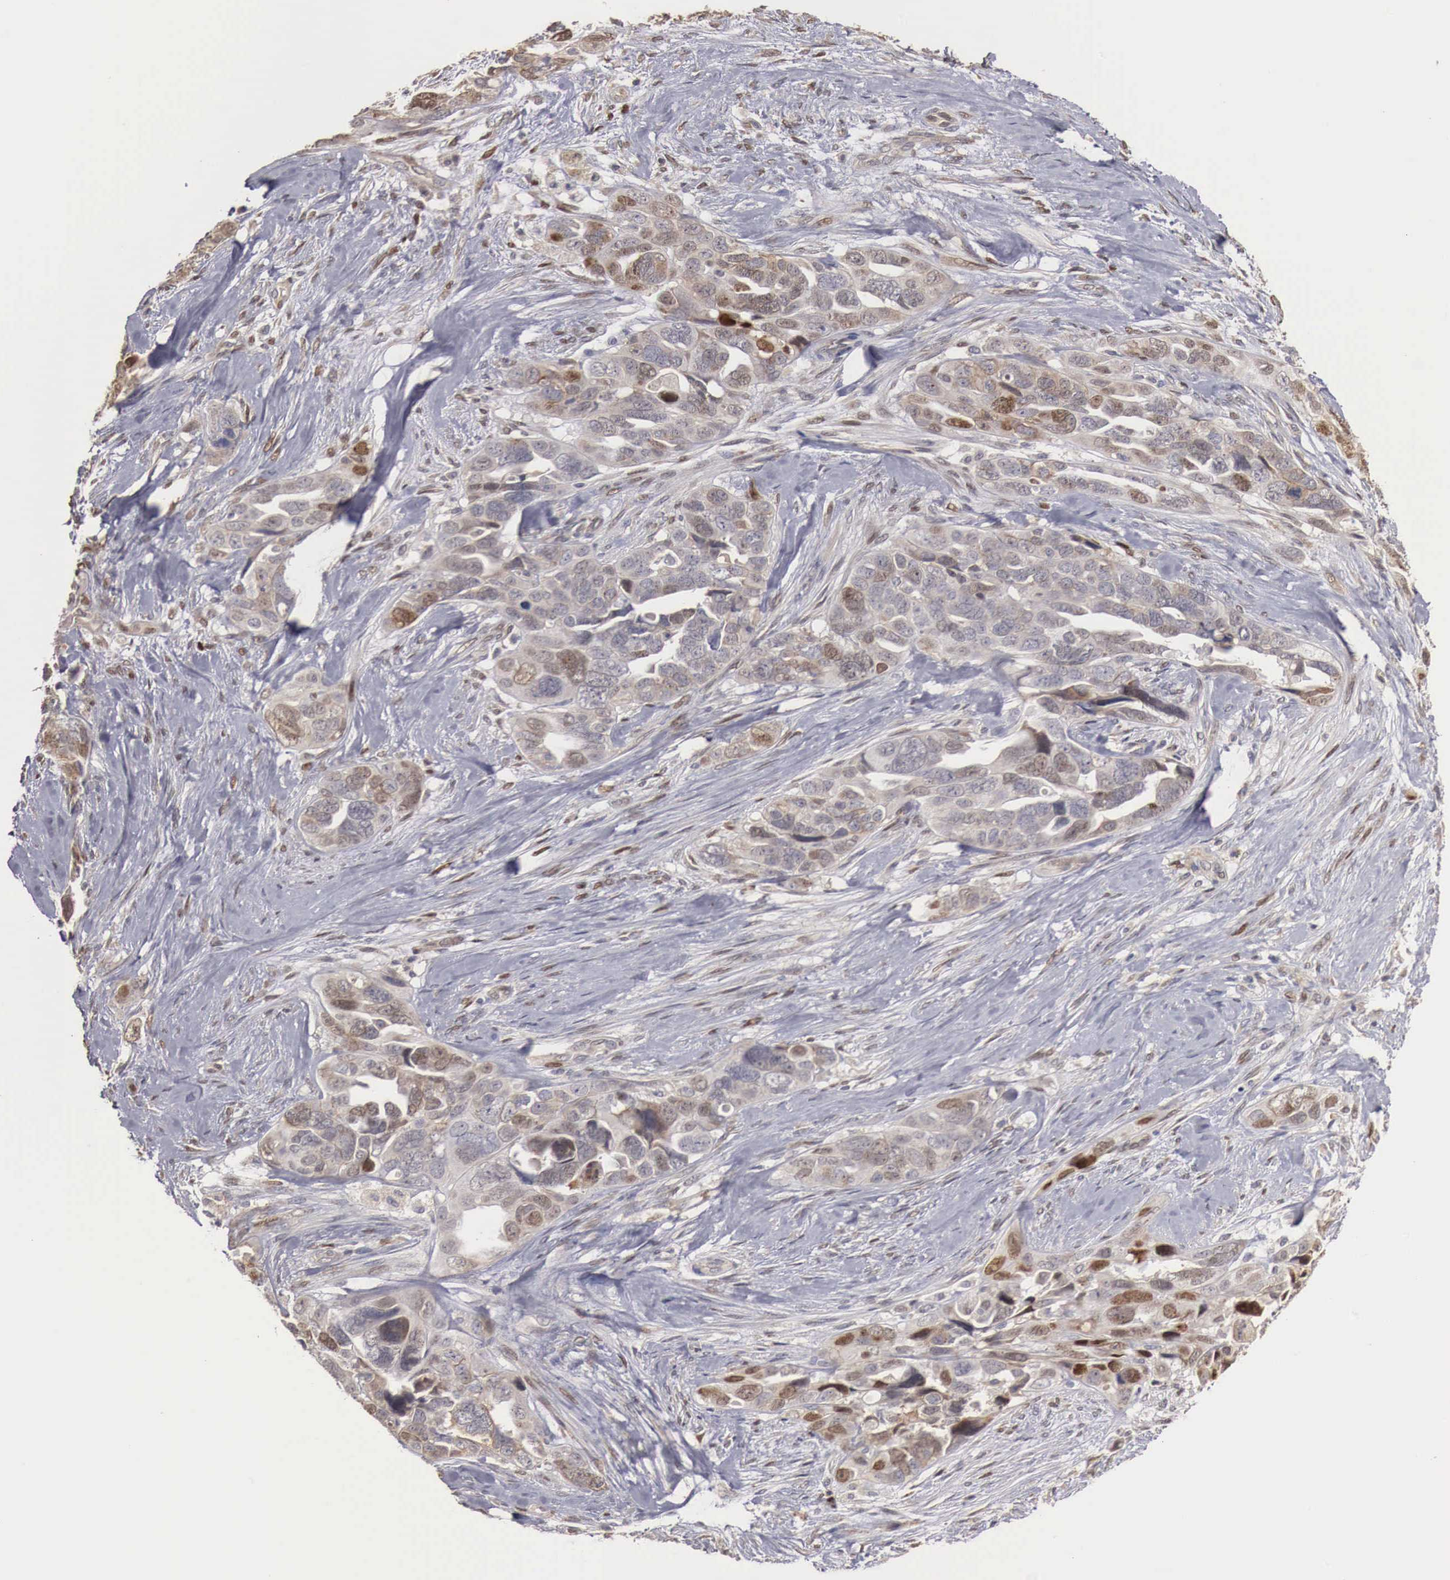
{"staining": {"intensity": "moderate", "quantity": "25%-75%", "location": "nuclear"}, "tissue": "ovarian cancer", "cell_type": "Tumor cells", "image_type": "cancer", "snomed": [{"axis": "morphology", "description": "Cystadenocarcinoma, serous, NOS"}, {"axis": "topography", "description": "Ovary"}], "caption": "IHC staining of serous cystadenocarcinoma (ovarian), which exhibits medium levels of moderate nuclear staining in about 25%-75% of tumor cells indicating moderate nuclear protein positivity. The staining was performed using DAB (3,3'-diaminobenzidine) (brown) for protein detection and nuclei were counterstained in hematoxylin (blue).", "gene": "KHDRBS2", "patient": {"sex": "female", "age": 63}}